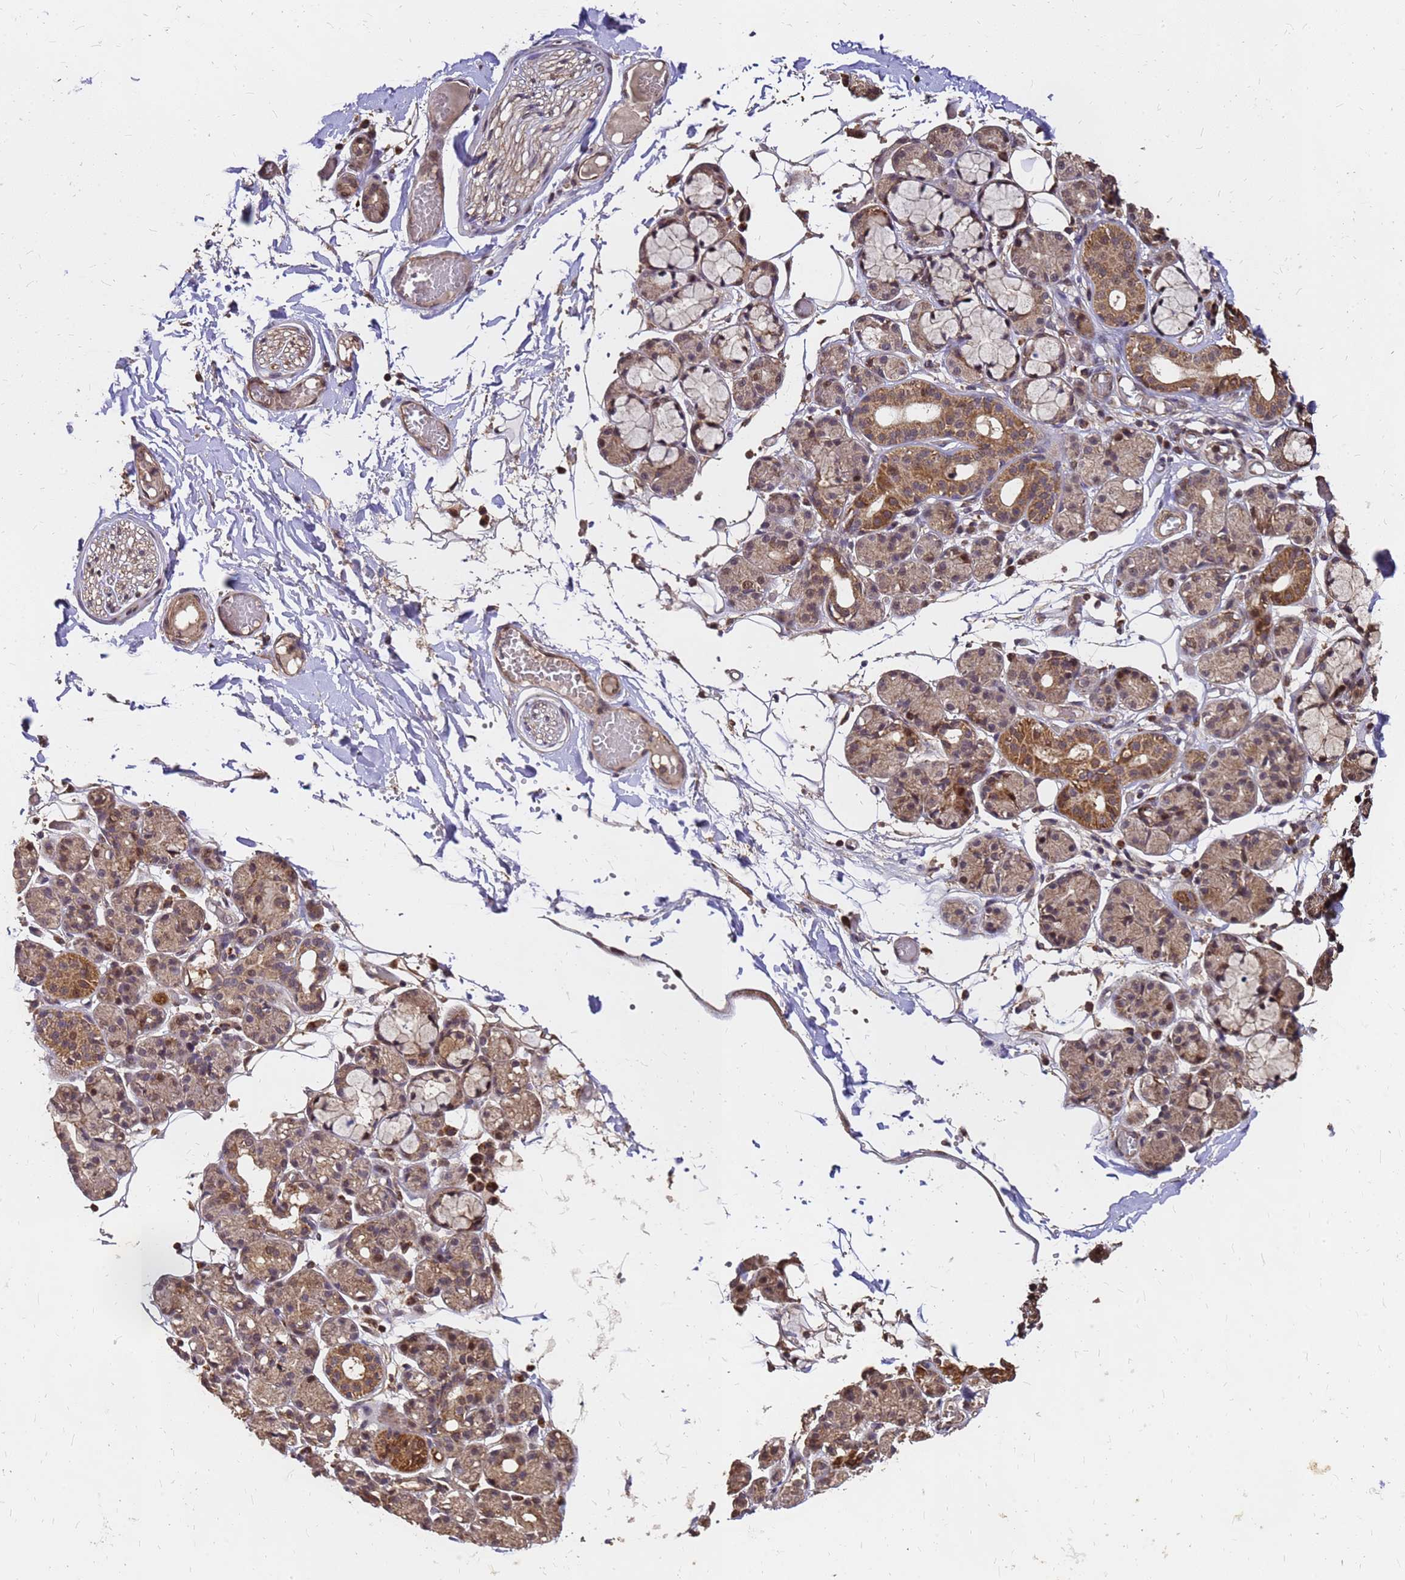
{"staining": {"intensity": "strong", "quantity": "<25%", "location": "cytoplasmic/membranous"}, "tissue": "salivary gland", "cell_type": "Glandular cells", "image_type": "normal", "snomed": [{"axis": "morphology", "description": "Normal tissue, NOS"}, {"axis": "topography", "description": "Salivary gland"}], "caption": "Immunohistochemical staining of unremarkable human salivary gland displays medium levels of strong cytoplasmic/membranous positivity in approximately <25% of glandular cells. (Stains: DAB in brown, nuclei in blue, Microscopy: brightfield microscopy at high magnification).", "gene": "GPATCH8", "patient": {"sex": "male", "age": 63}}